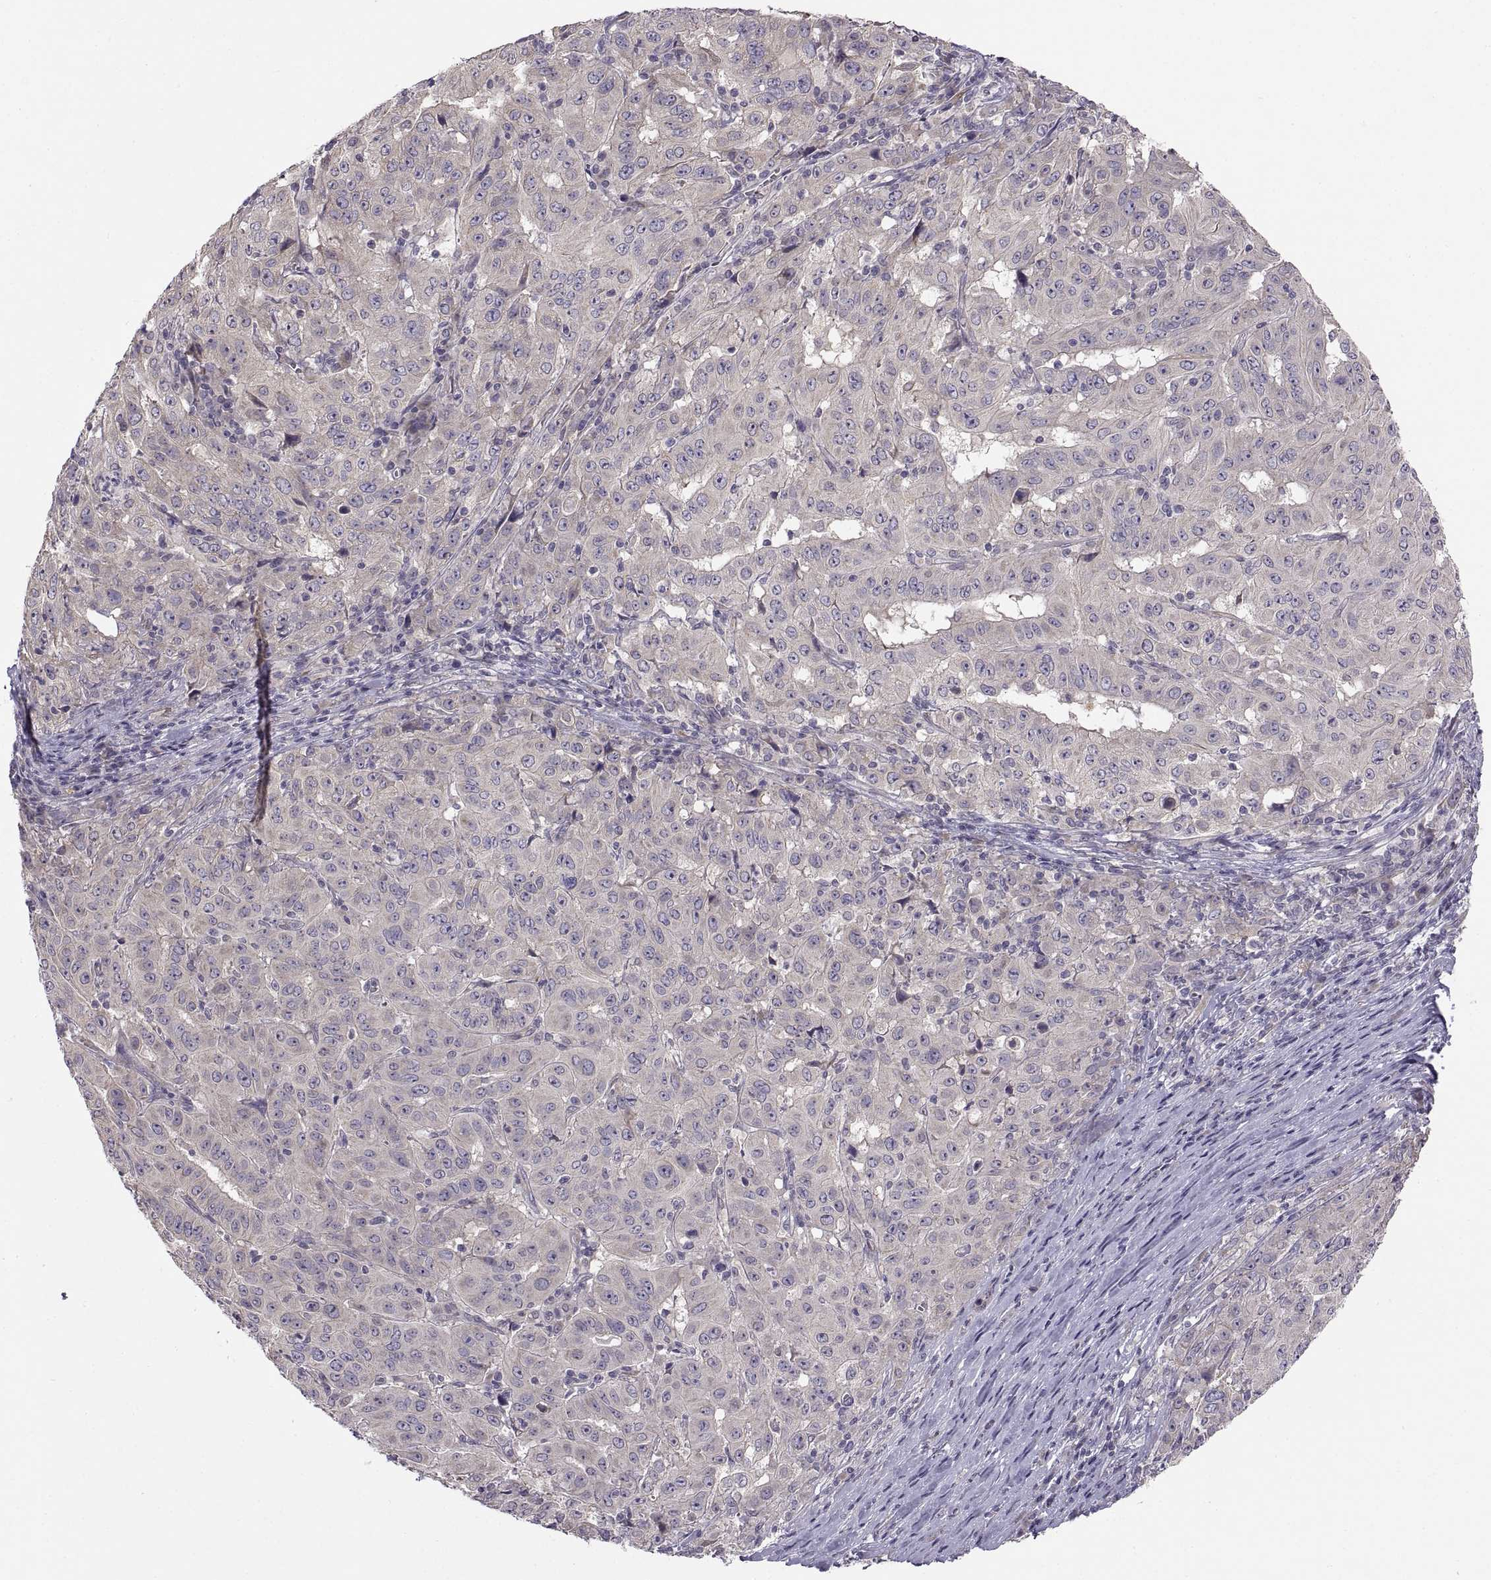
{"staining": {"intensity": "negative", "quantity": "none", "location": "none"}, "tissue": "pancreatic cancer", "cell_type": "Tumor cells", "image_type": "cancer", "snomed": [{"axis": "morphology", "description": "Adenocarcinoma, NOS"}, {"axis": "topography", "description": "Pancreas"}], "caption": "The image displays no significant staining in tumor cells of pancreatic cancer (adenocarcinoma).", "gene": "ACSBG2", "patient": {"sex": "male", "age": 63}}